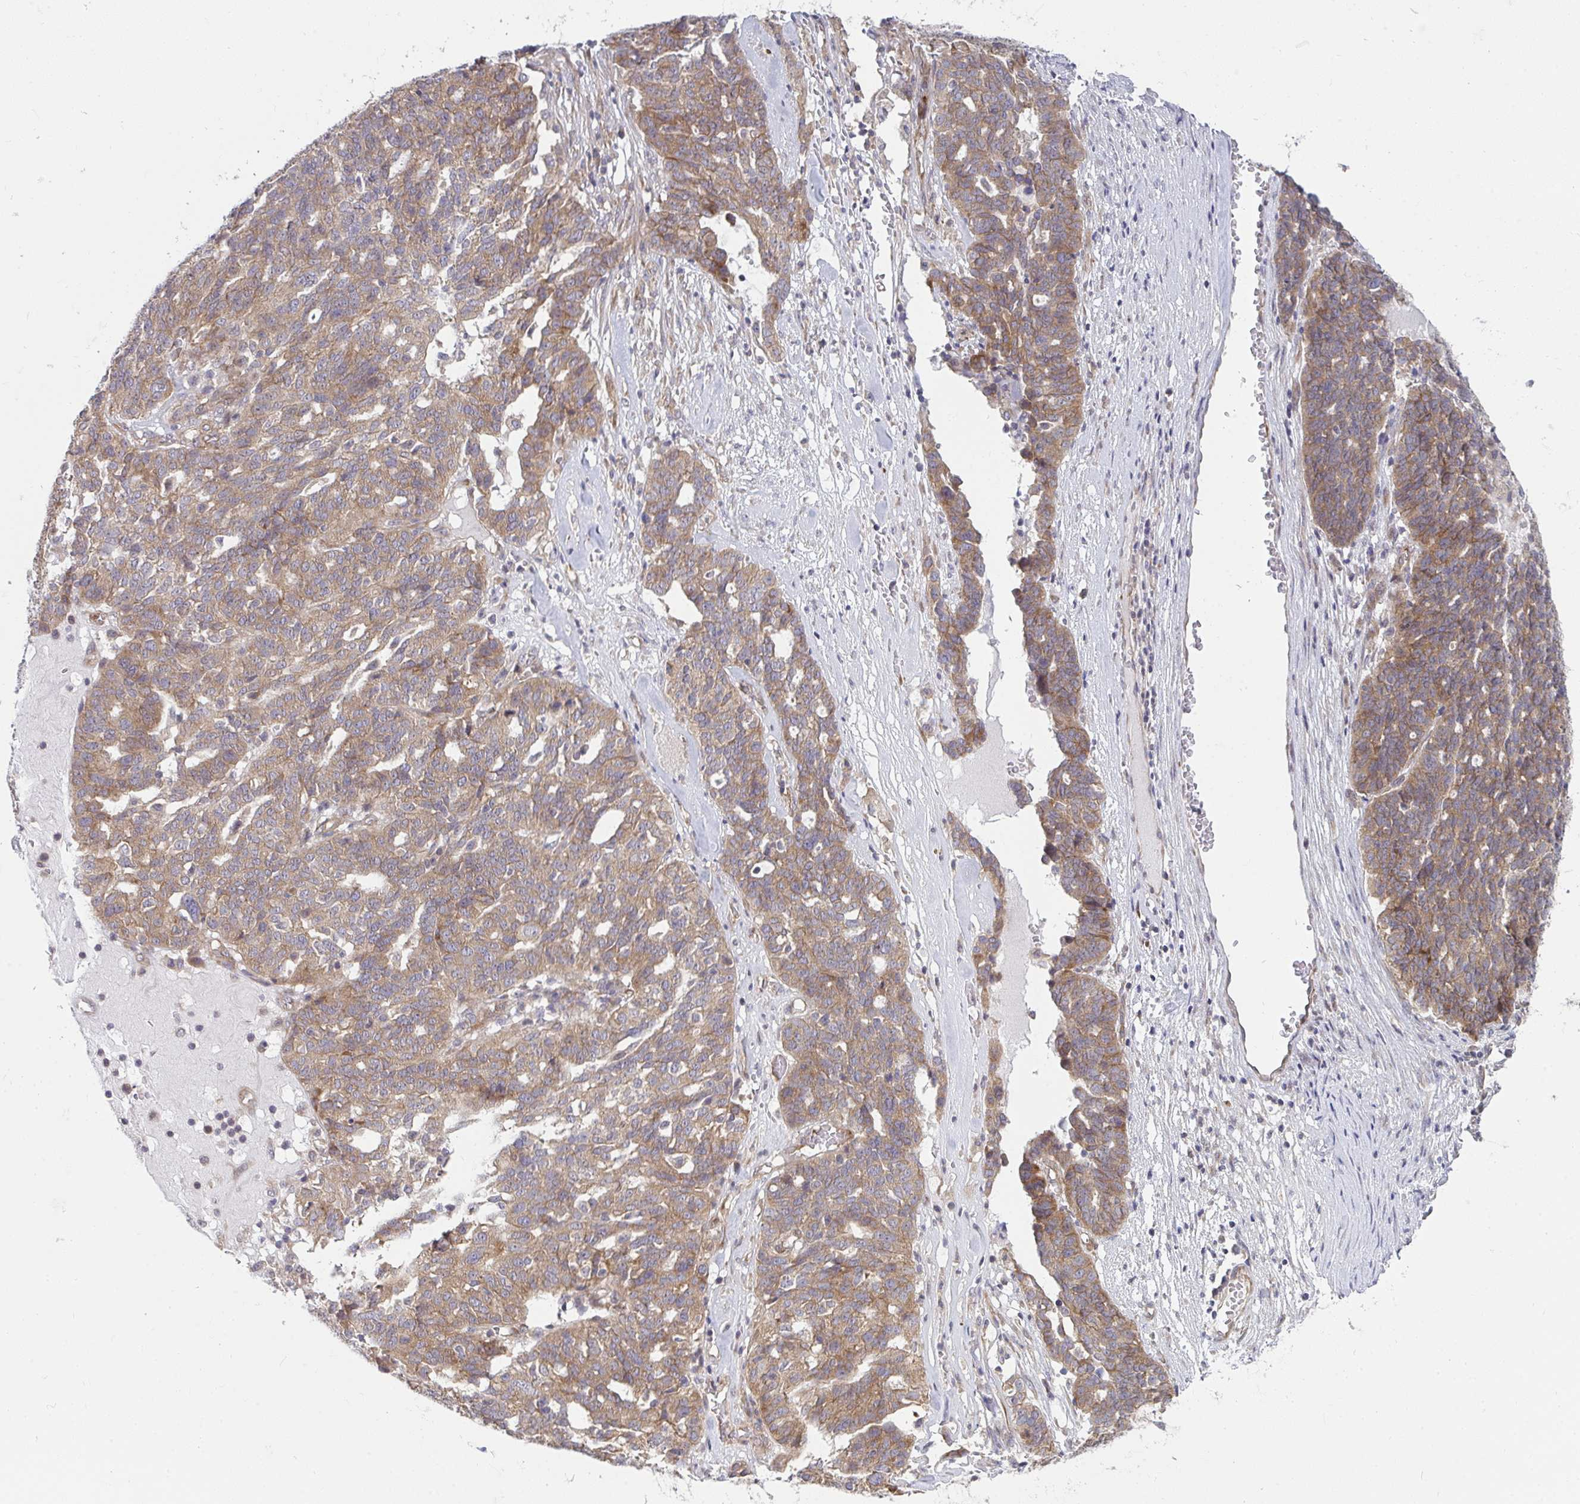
{"staining": {"intensity": "moderate", "quantity": ">75%", "location": "cytoplasmic/membranous"}, "tissue": "ovarian cancer", "cell_type": "Tumor cells", "image_type": "cancer", "snomed": [{"axis": "morphology", "description": "Cystadenocarcinoma, serous, NOS"}, {"axis": "topography", "description": "Ovary"}], "caption": "High-magnification brightfield microscopy of serous cystadenocarcinoma (ovarian) stained with DAB (3,3'-diaminobenzidine) (brown) and counterstained with hematoxylin (blue). tumor cells exhibit moderate cytoplasmic/membranous staining is appreciated in about>75% of cells. The staining is performed using DAB (3,3'-diaminobenzidine) brown chromogen to label protein expression. The nuclei are counter-stained blue using hematoxylin.", "gene": "CASP9", "patient": {"sex": "female", "age": 59}}